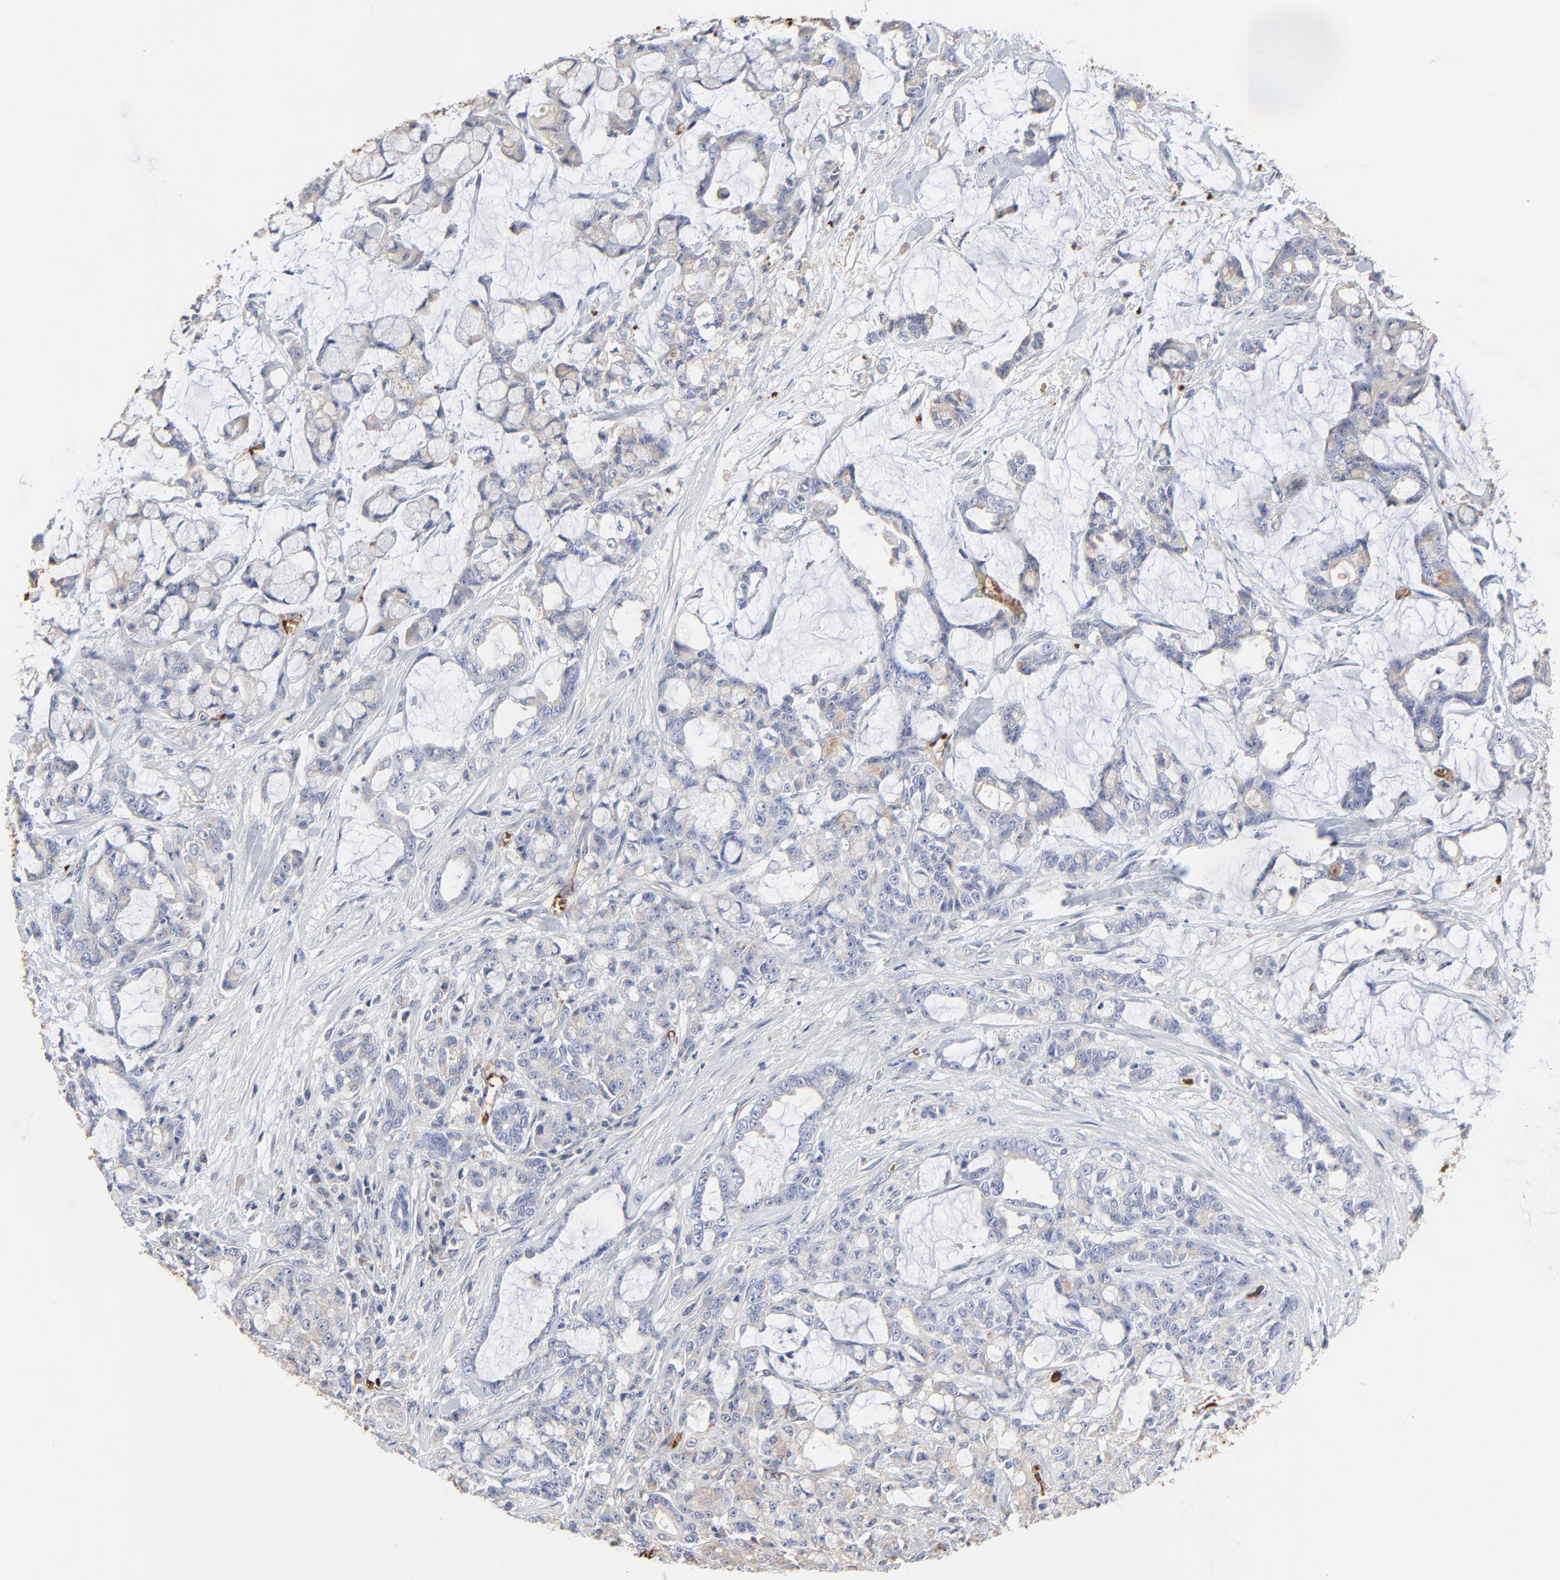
{"staining": {"intensity": "weak", "quantity": "25%-75%", "location": "cytoplasmic/membranous"}, "tissue": "pancreatic cancer", "cell_type": "Tumor cells", "image_type": "cancer", "snomed": [{"axis": "morphology", "description": "Adenocarcinoma, NOS"}, {"axis": "topography", "description": "Pancreas"}], "caption": "Weak cytoplasmic/membranous protein expression is identified in approximately 25%-75% of tumor cells in pancreatic adenocarcinoma. The staining was performed using DAB, with brown indicating positive protein expression. Nuclei are stained blue with hematoxylin.", "gene": "PAG1", "patient": {"sex": "female", "age": 73}}